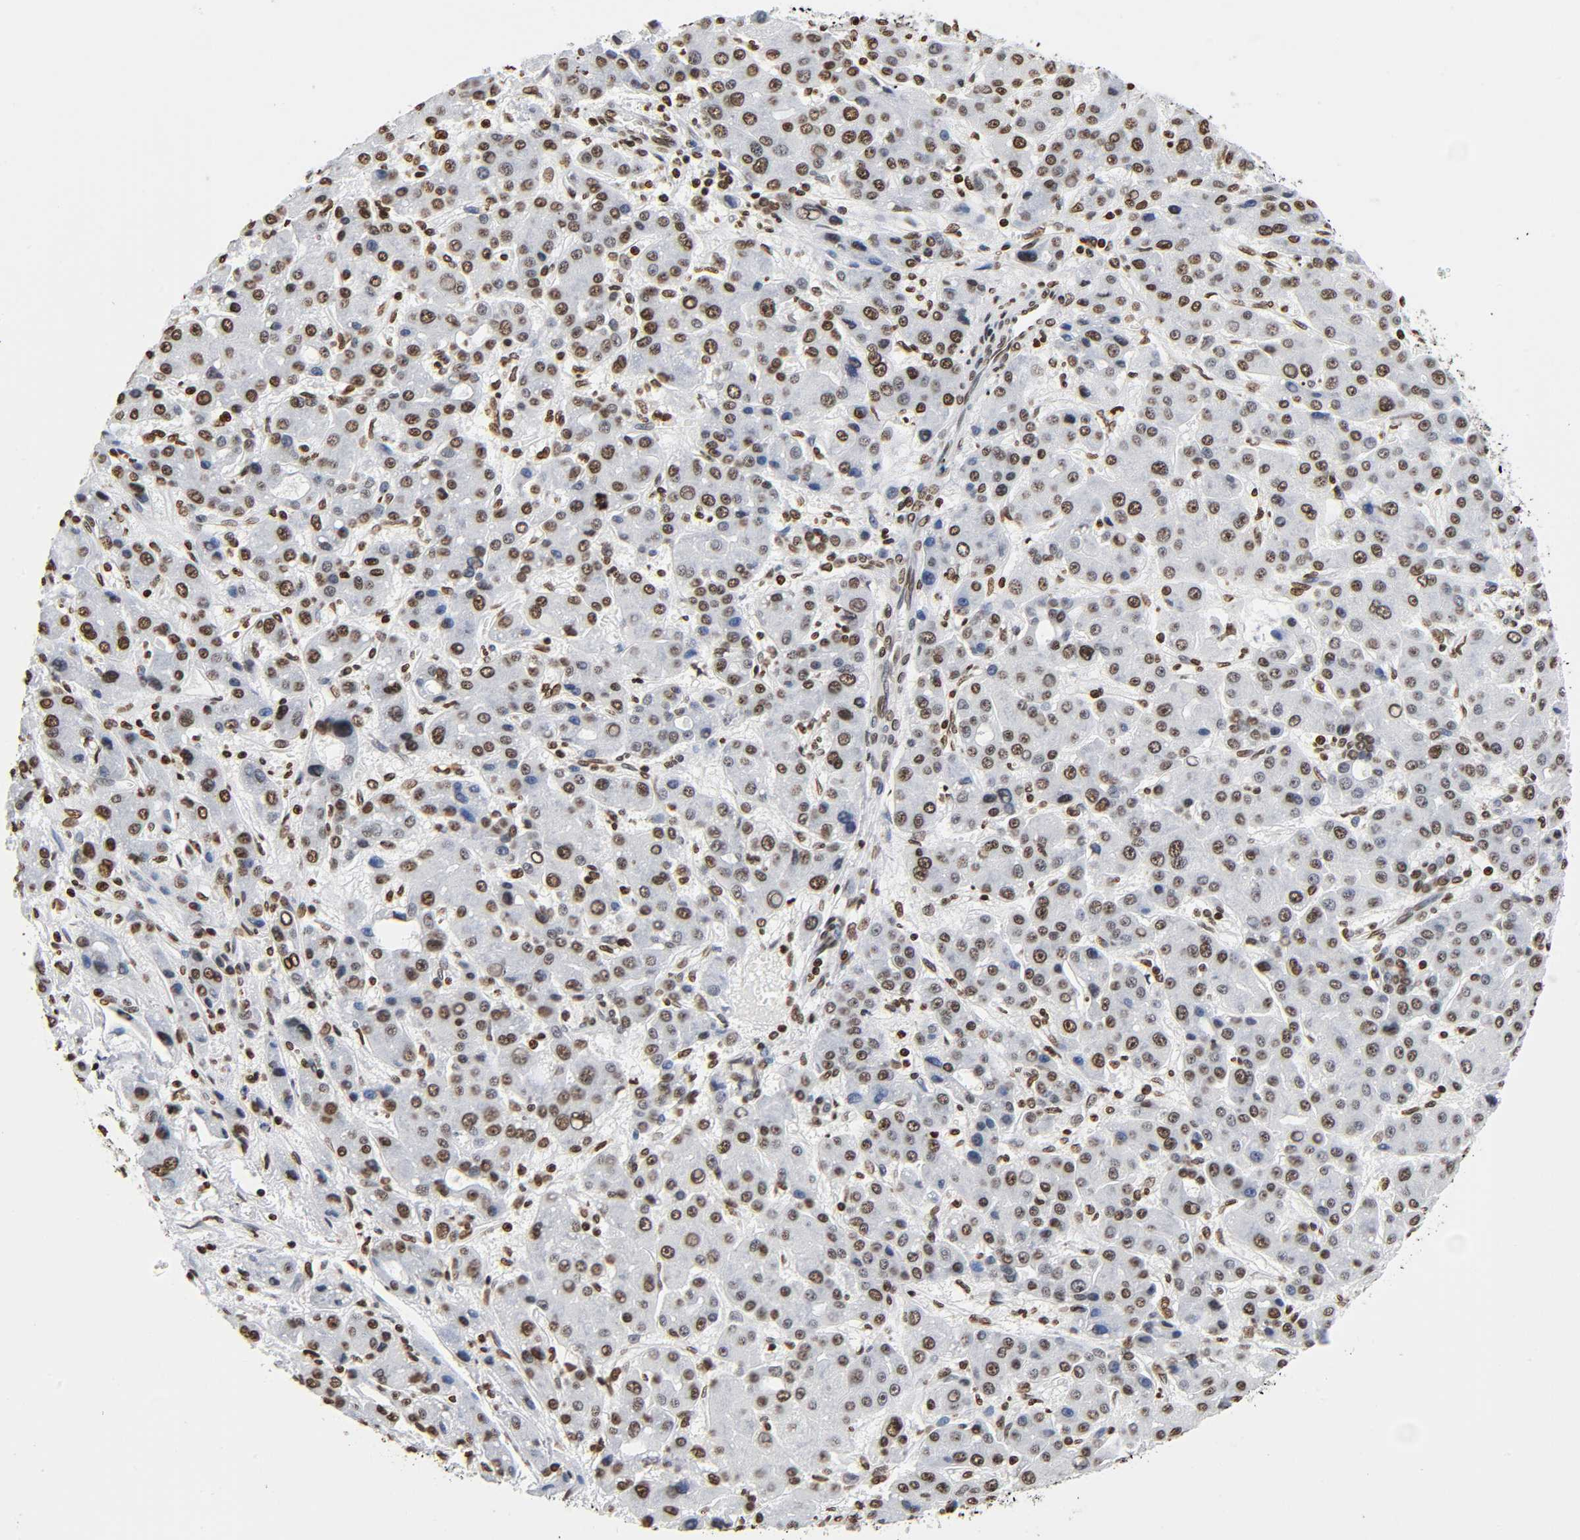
{"staining": {"intensity": "moderate", "quantity": ">75%", "location": "nuclear"}, "tissue": "liver cancer", "cell_type": "Tumor cells", "image_type": "cancer", "snomed": [{"axis": "morphology", "description": "Carcinoma, Hepatocellular, NOS"}, {"axis": "topography", "description": "Liver"}], "caption": "A brown stain shows moderate nuclear staining of a protein in liver cancer tumor cells.", "gene": "HOXA6", "patient": {"sex": "male", "age": 55}}